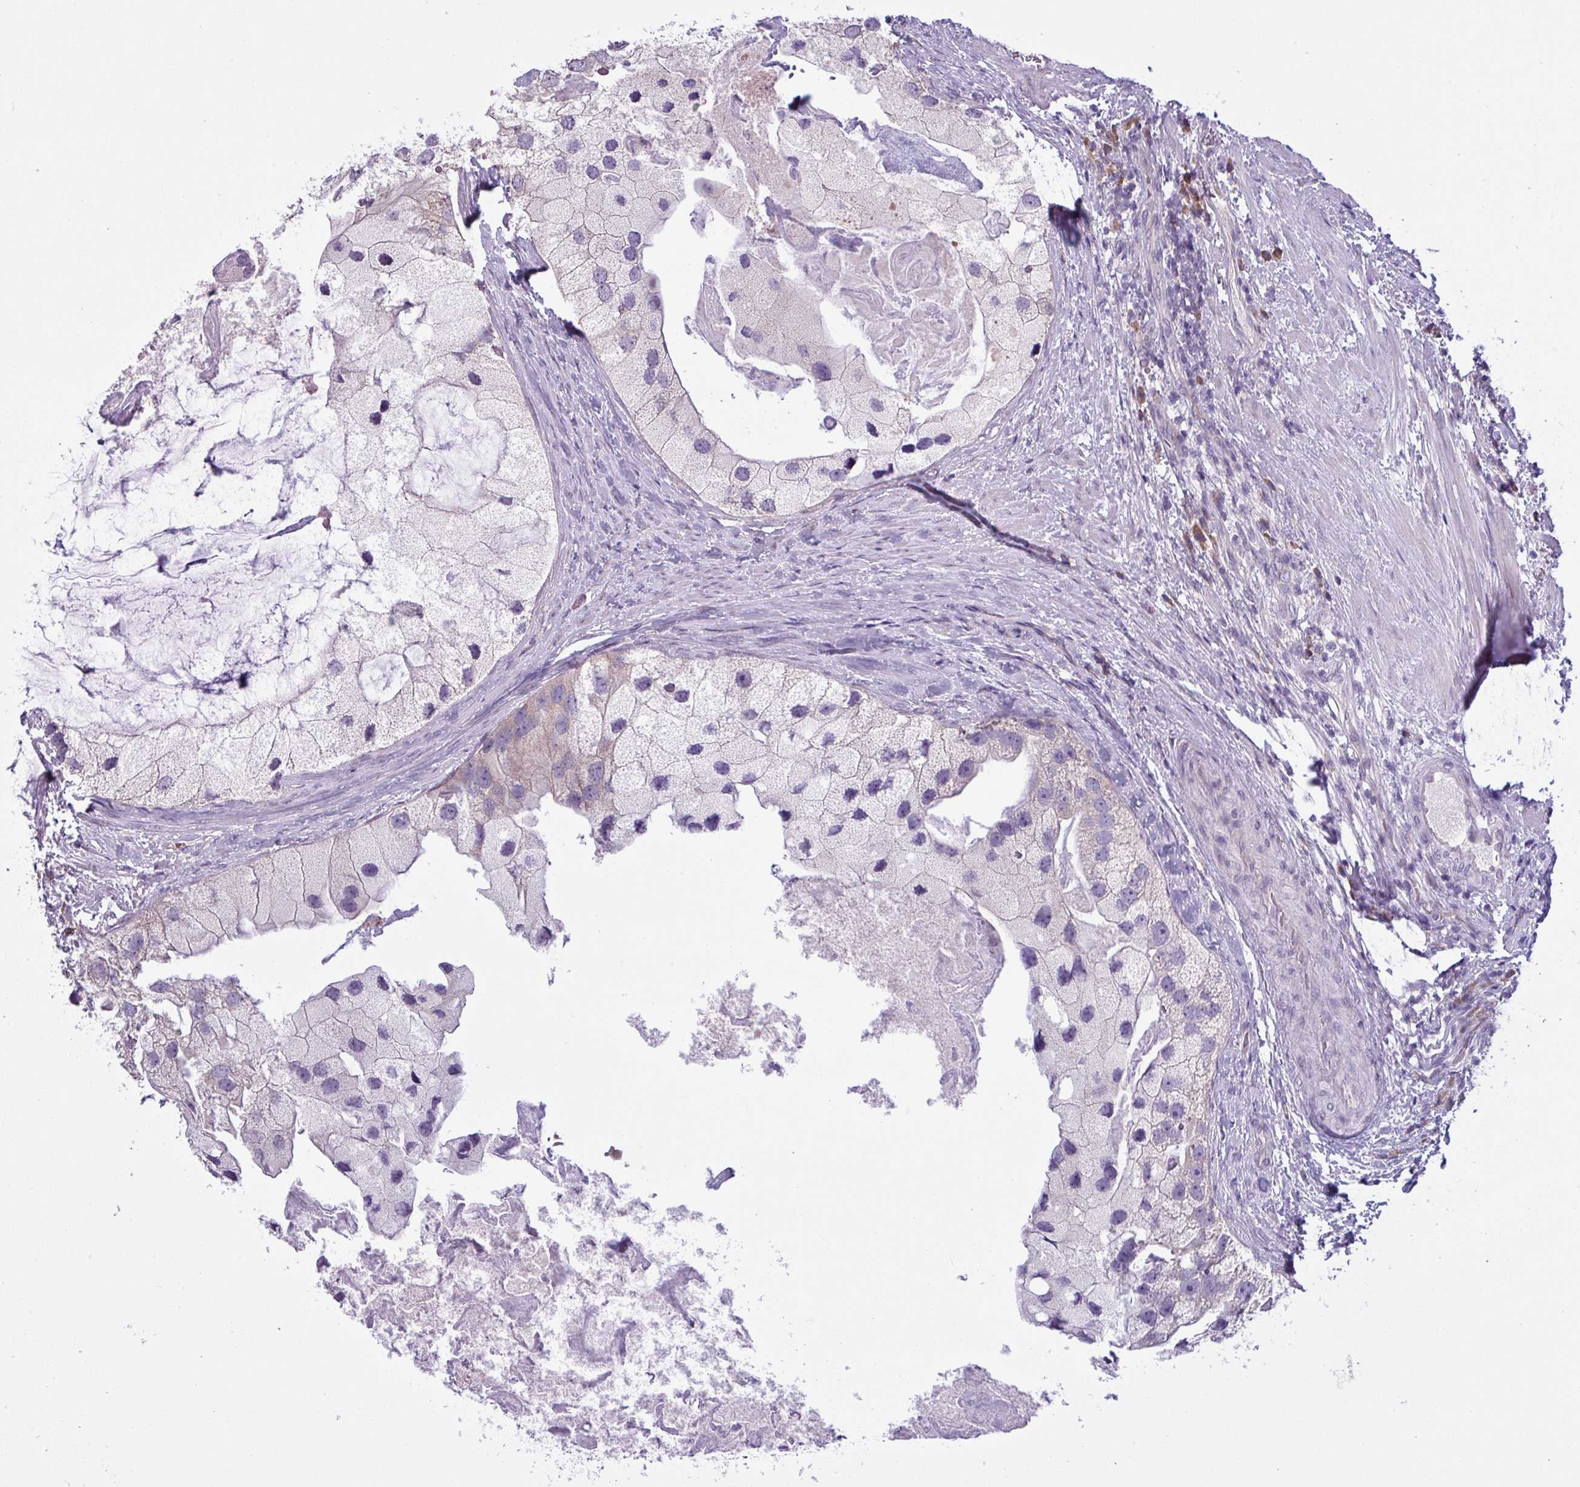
{"staining": {"intensity": "negative", "quantity": "none", "location": "none"}, "tissue": "prostate cancer", "cell_type": "Tumor cells", "image_type": "cancer", "snomed": [{"axis": "morphology", "description": "Adenocarcinoma, High grade"}, {"axis": "topography", "description": "Prostate"}], "caption": "This is a micrograph of immunohistochemistry (IHC) staining of adenocarcinoma (high-grade) (prostate), which shows no positivity in tumor cells.", "gene": "C20orf27", "patient": {"sex": "male", "age": 62}}